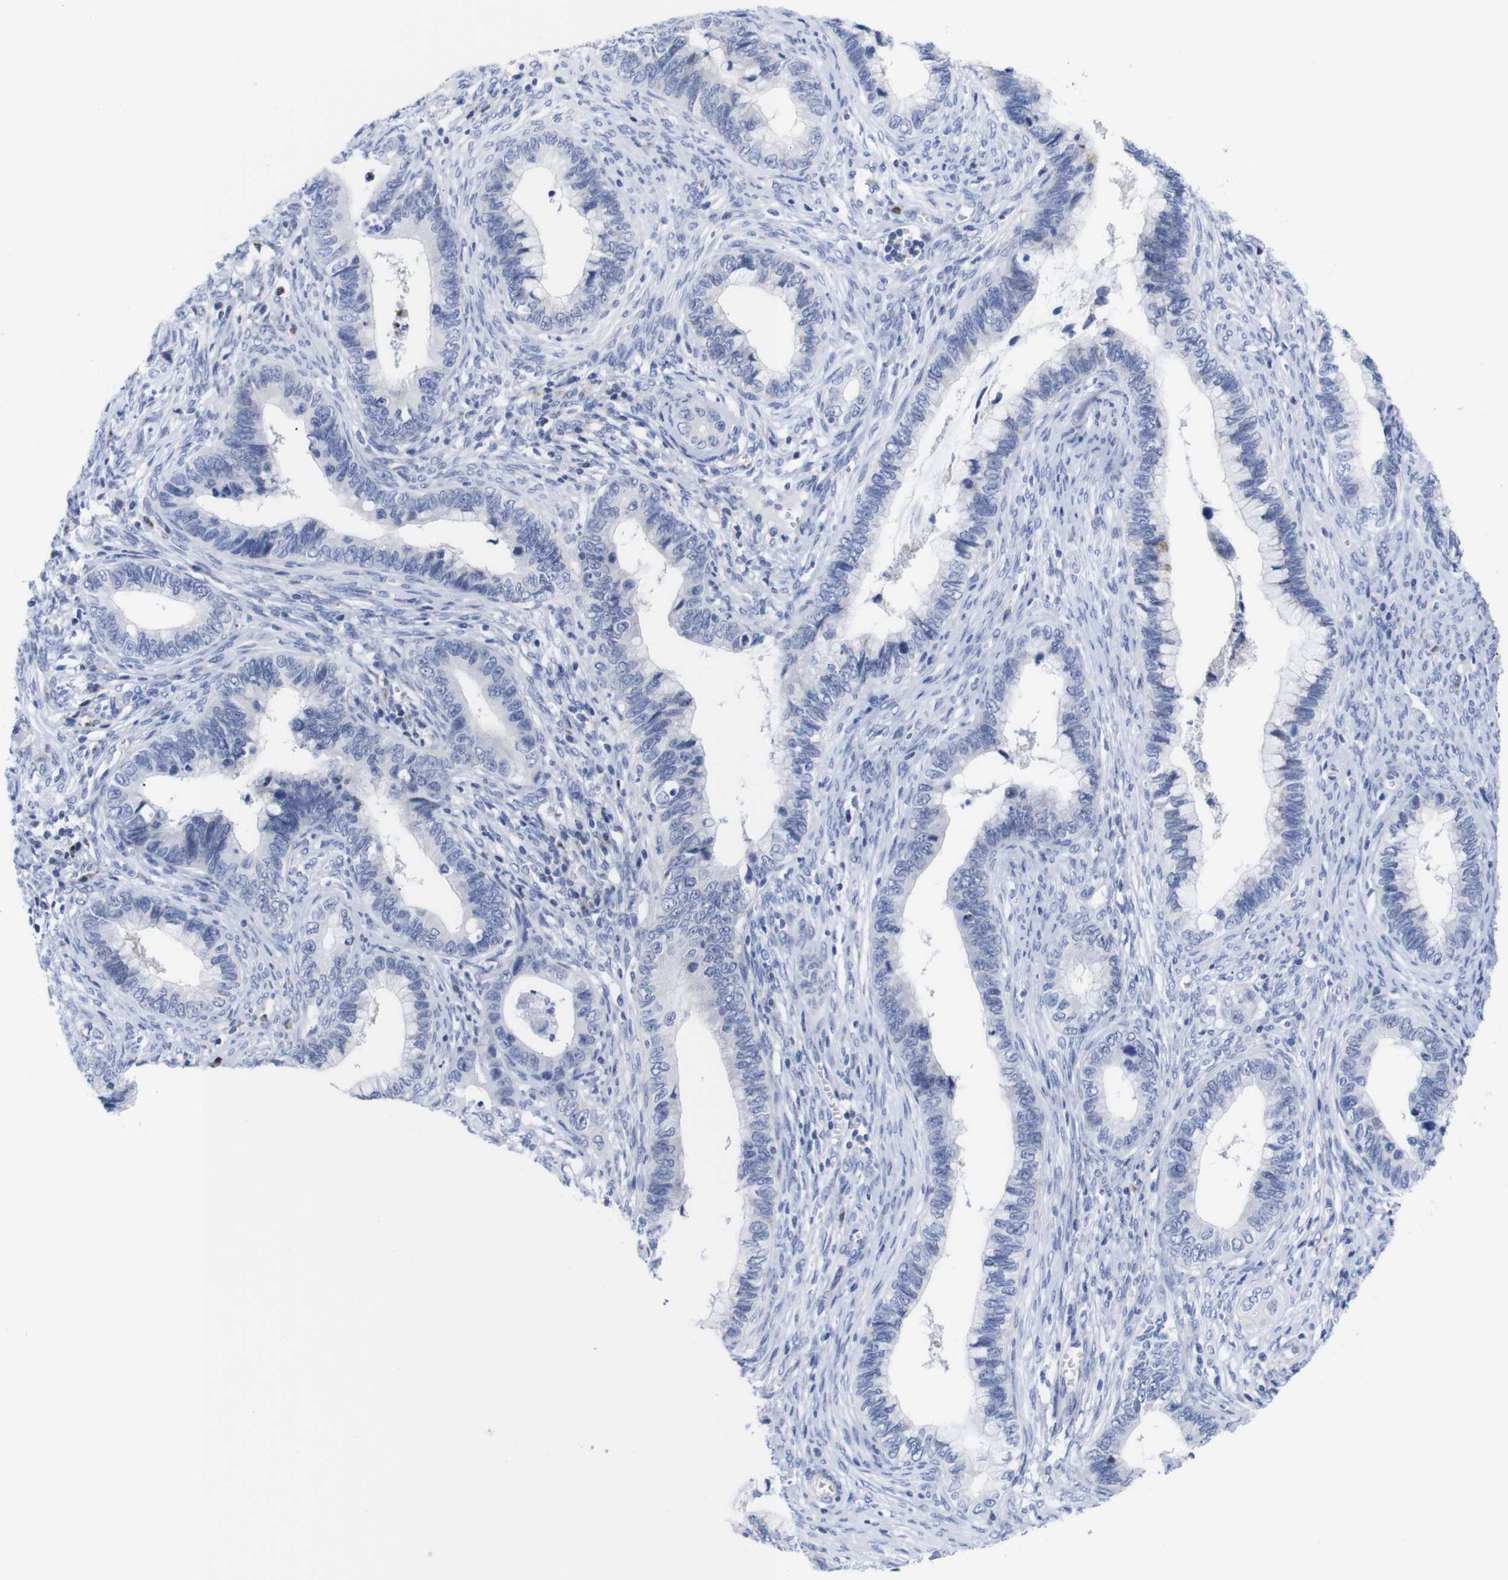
{"staining": {"intensity": "negative", "quantity": "none", "location": "none"}, "tissue": "cervical cancer", "cell_type": "Tumor cells", "image_type": "cancer", "snomed": [{"axis": "morphology", "description": "Adenocarcinoma, NOS"}, {"axis": "topography", "description": "Cervix"}], "caption": "This photomicrograph is of cervical adenocarcinoma stained with immunohistochemistry (IHC) to label a protein in brown with the nuclei are counter-stained blue. There is no staining in tumor cells.", "gene": "LRRC55", "patient": {"sex": "female", "age": 44}}